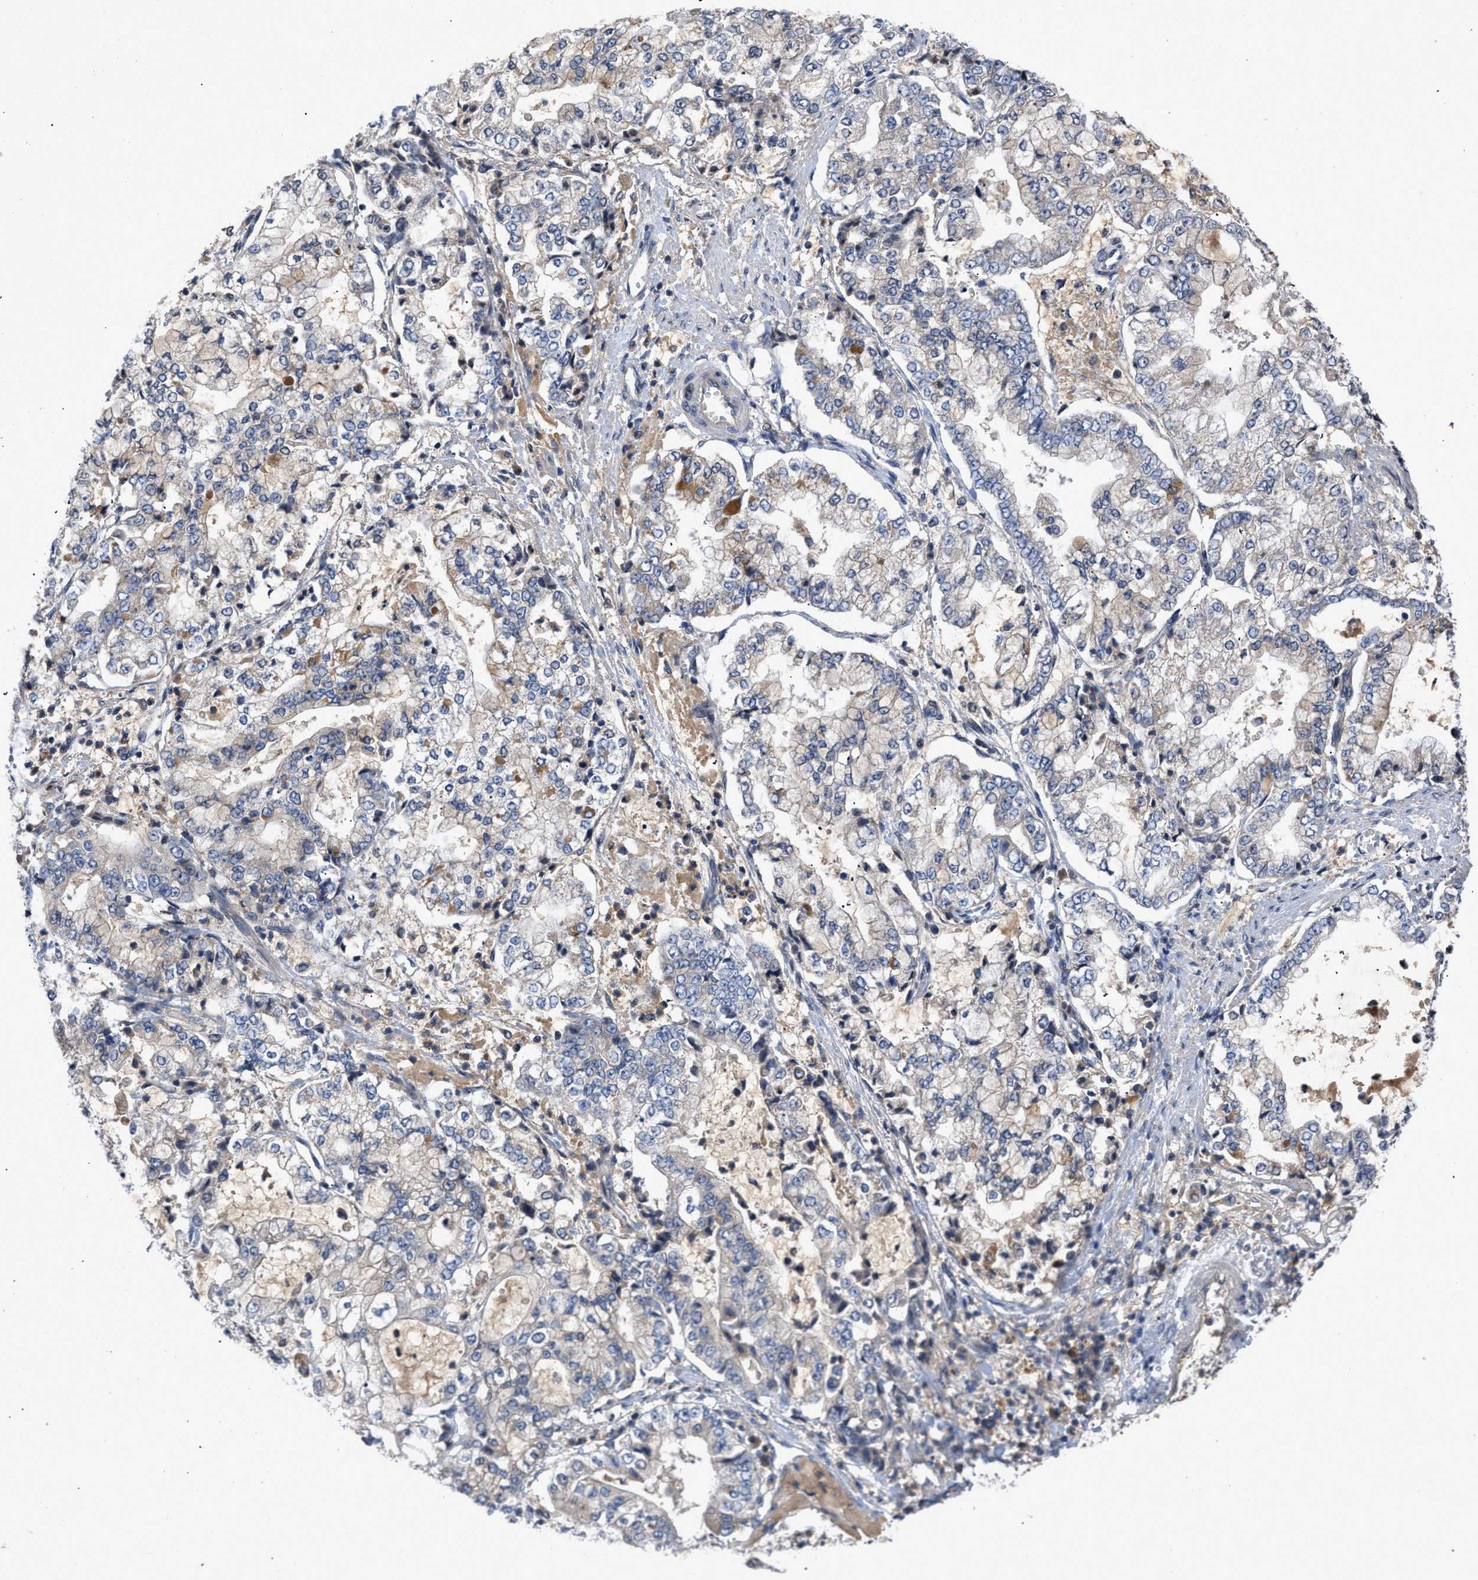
{"staining": {"intensity": "moderate", "quantity": "<25%", "location": "cytoplasmic/membranous"}, "tissue": "stomach cancer", "cell_type": "Tumor cells", "image_type": "cancer", "snomed": [{"axis": "morphology", "description": "Adenocarcinoma, NOS"}, {"axis": "topography", "description": "Stomach"}], "caption": "A brown stain shows moderate cytoplasmic/membranous expression of a protein in stomach cancer (adenocarcinoma) tumor cells.", "gene": "VPS4A", "patient": {"sex": "male", "age": 76}}